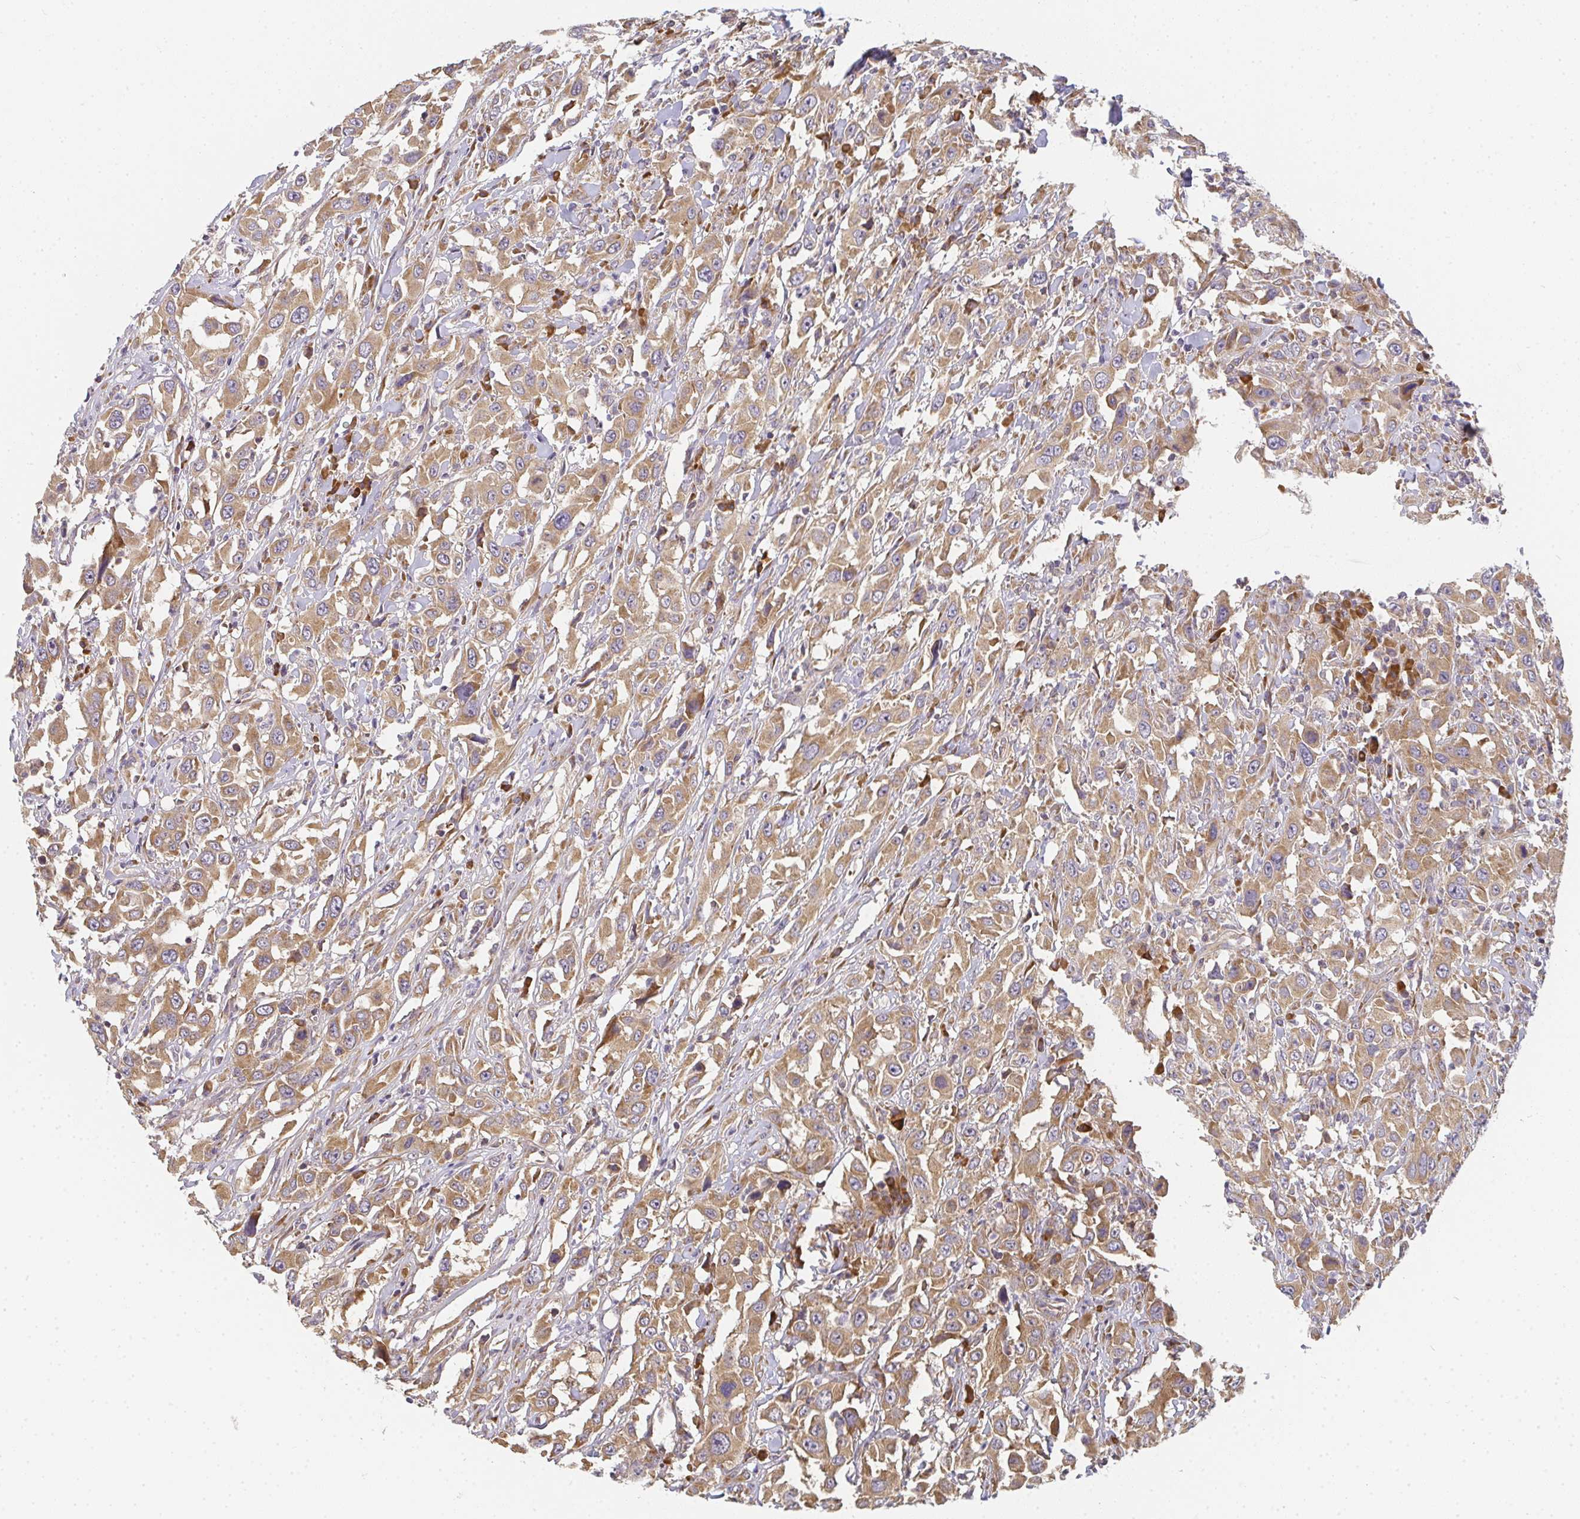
{"staining": {"intensity": "moderate", "quantity": ">75%", "location": "cytoplasmic/membranous"}, "tissue": "urothelial cancer", "cell_type": "Tumor cells", "image_type": "cancer", "snomed": [{"axis": "morphology", "description": "Urothelial carcinoma, High grade"}, {"axis": "topography", "description": "Urinary bladder"}], "caption": "Approximately >75% of tumor cells in human urothelial cancer reveal moderate cytoplasmic/membranous protein staining as visualized by brown immunohistochemical staining.", "gene": "SLC35B3", "patient": {"sex": "male", "age": 61}}